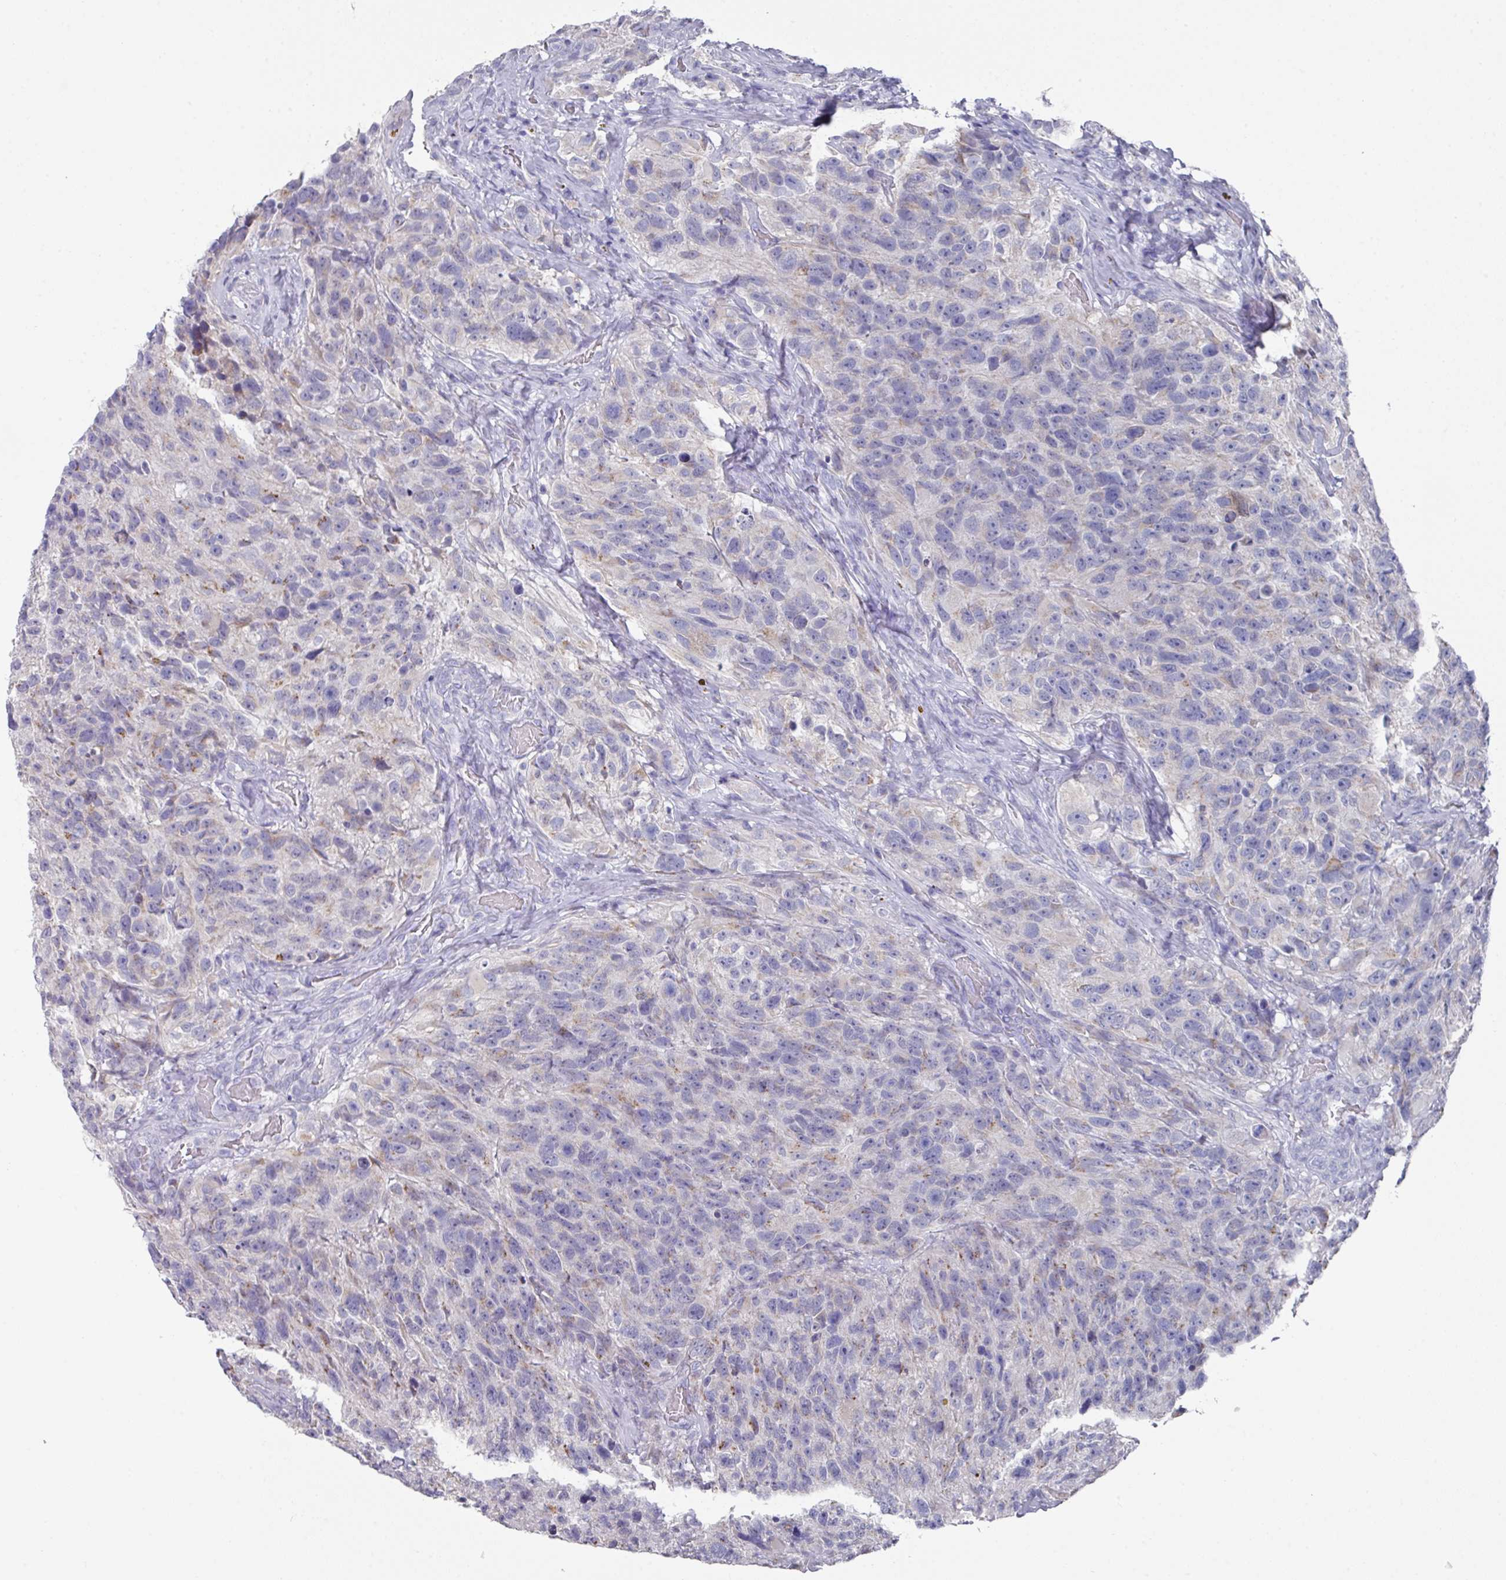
{"staining": {"intensity": "weak", "quantity": "<25%", "location": "cytoplasmic/membranous"}, "tissue": "glioma", "cell_type": "Tumor cells", "image_type": "cancer", "snomed": [{"axis": "morphology", "description": "Glioma, malignant, High grade"}, {"axis": "topography", "description": "Brain"}], "caption": "Immunohistochemistry (IHC) histopathology image of neoplastic tissue: glioma stained with DAB shows no significant protein expression in tumor cells.", "gene": "VKORC1L1", "patient": {"sex": "male", "age": 69}}